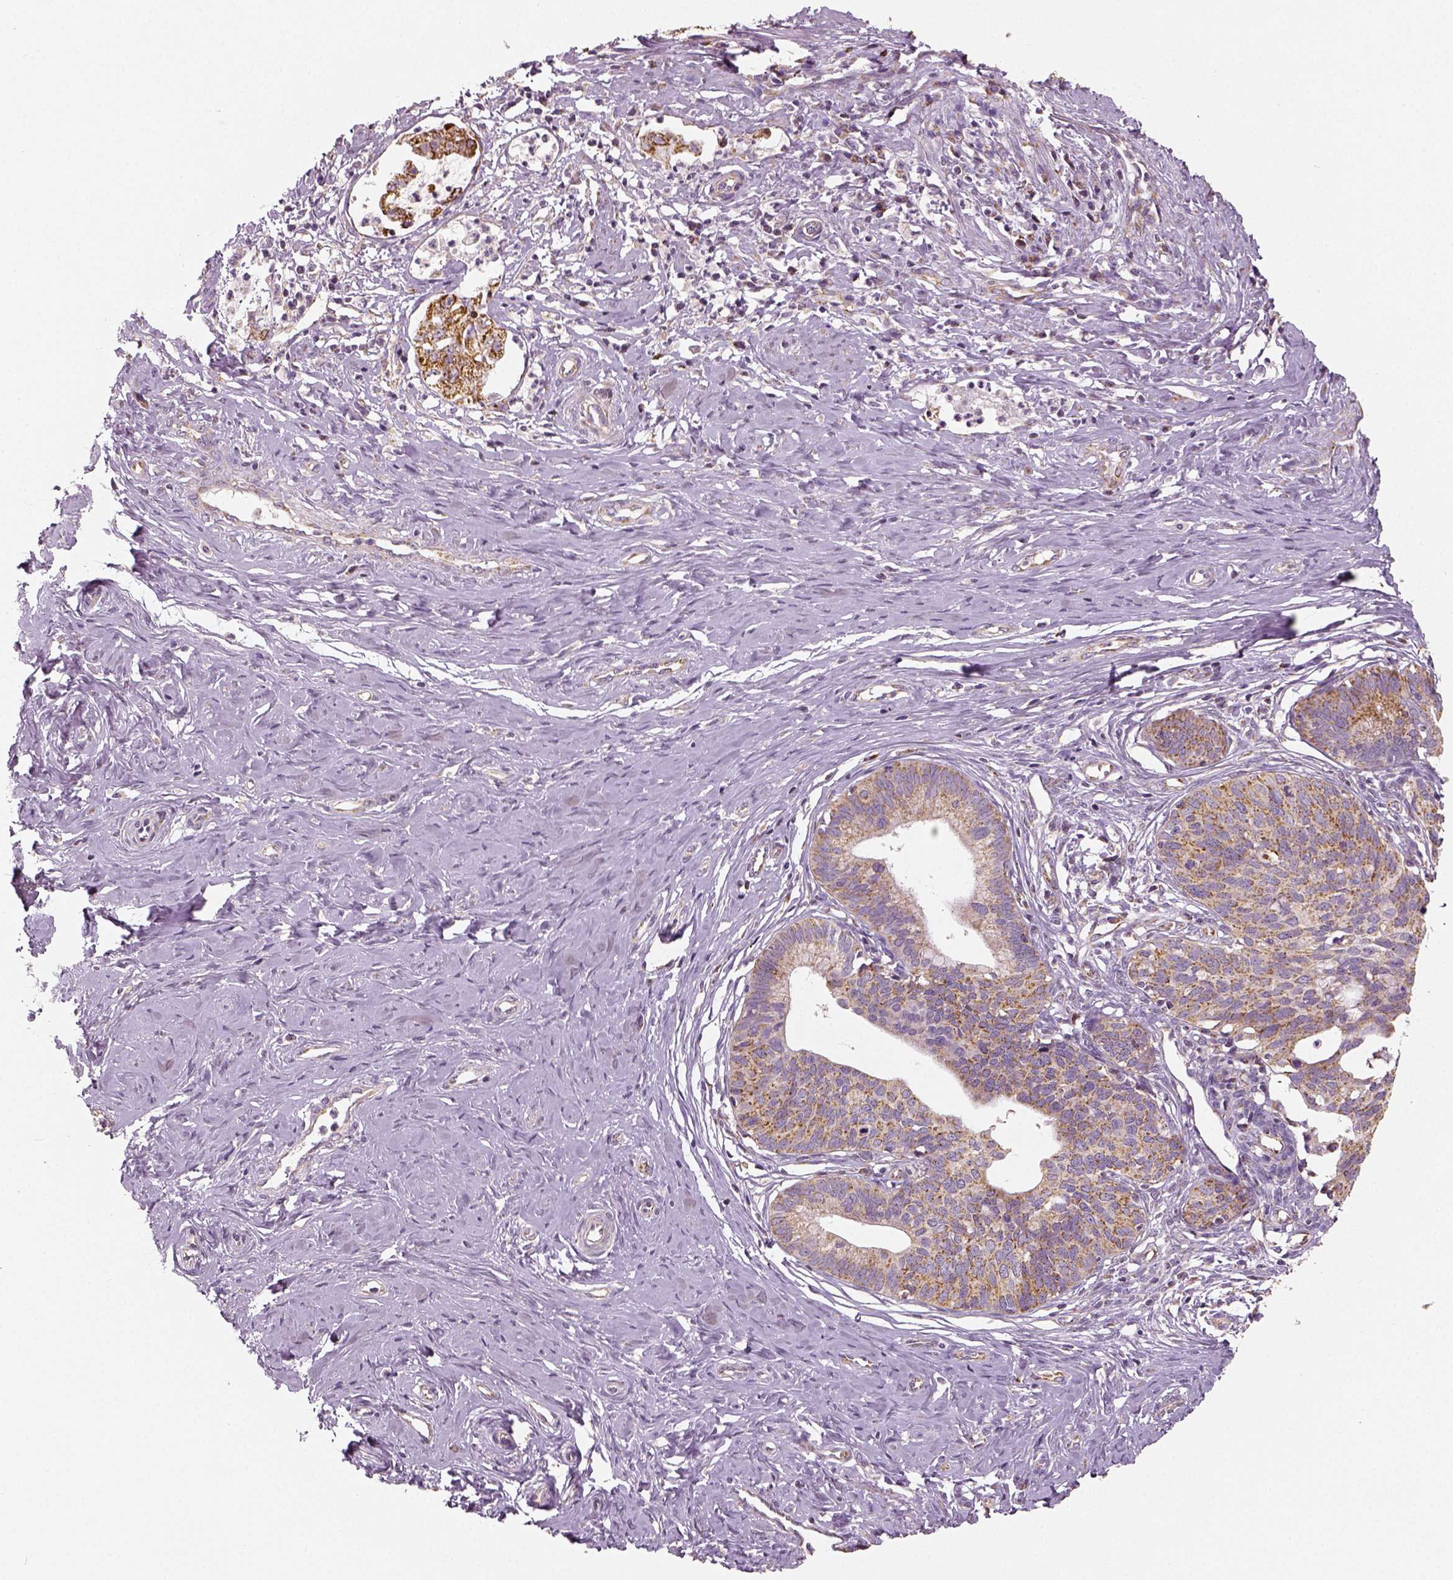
{"staining": {"intensity": "moderate", "quantity": ">75%", "location": "cytoplasmic/membranous"}, "tissue": "cervical cancer", "cell_type": "Tumor cells", "image_type": "cancer", "snomed": [{"axis": "morphology", "description": "Normal tissue, NOS"}, {"axis": "morphology", "description": "Adenocarcinoma, NOS"}, {"axis": "topography", "description": "Cervix"}], "caption": "Immunohistochemistry (IHC) (DAB (3,3'-diaminobenzidine)) staining of human cervical cancer (adenocarcinoma) shows moderate cytoplasmic/membranous protein expression in about >75% of tumor cells. (IHC, brightfield microscopy, high magnification).", "gene": "PGAM5", "patient": {"sex": "female", "age": 38}}